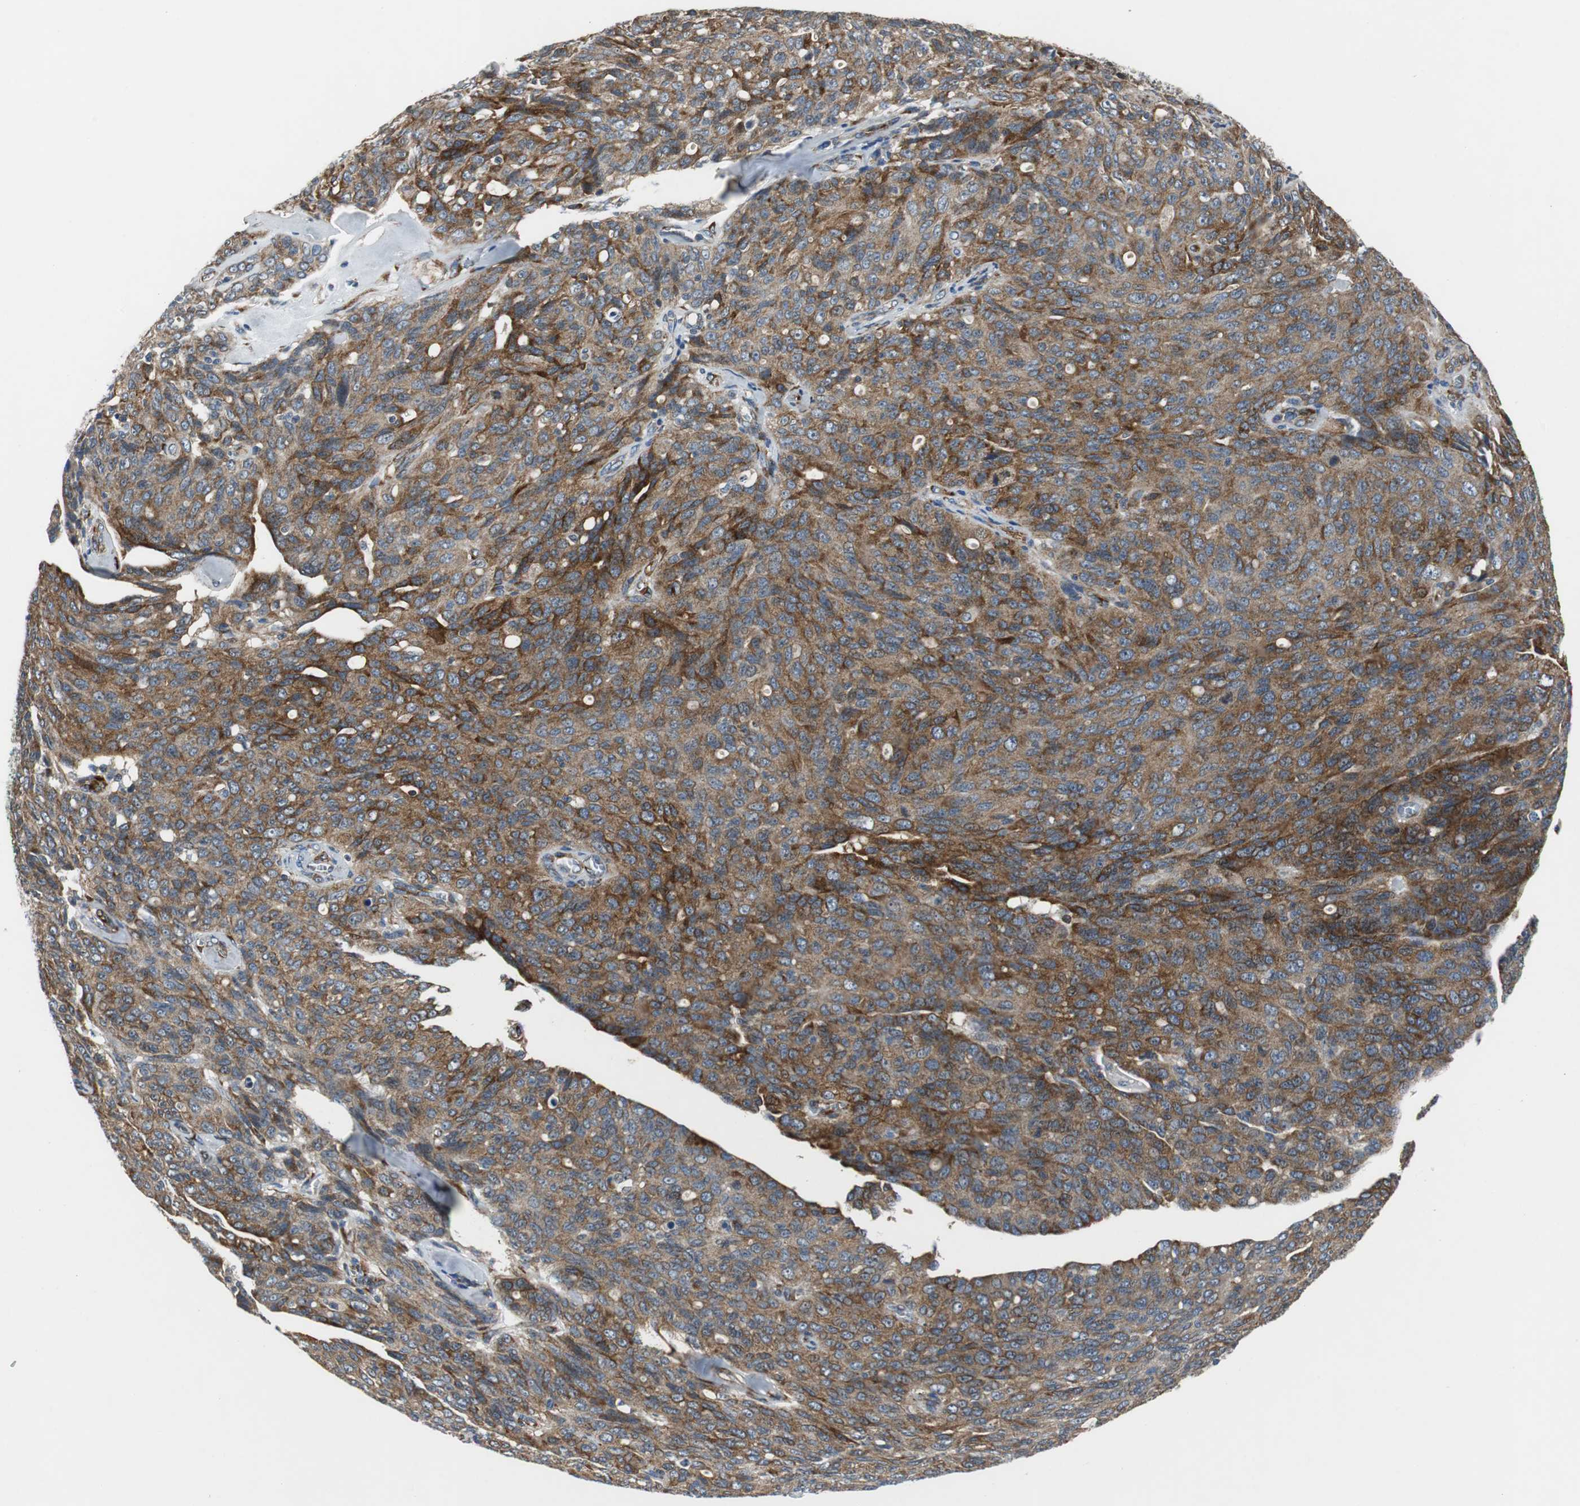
{"staining": {"intensity": "strong", "quantity": ">75%", "location": "cytoplasmic/membranous"}, "tissue": "ovarian cancer", "cell_type": "Tumor cells", "image_type": "cancer", "snomed": [{"axis": "morphology", "description": "Carcinoma, endometroid"}, {"axis": "topography", "description": "Ovary"}], "caption": "Strong cytoplasmic/membranous expression for a protein is identified in about >75% of tumor cells of ovarian endometroid carcinoma using immunohistochemistry.", "gene": "ISCU", "patient": {"sex": "female", "age": 60}}